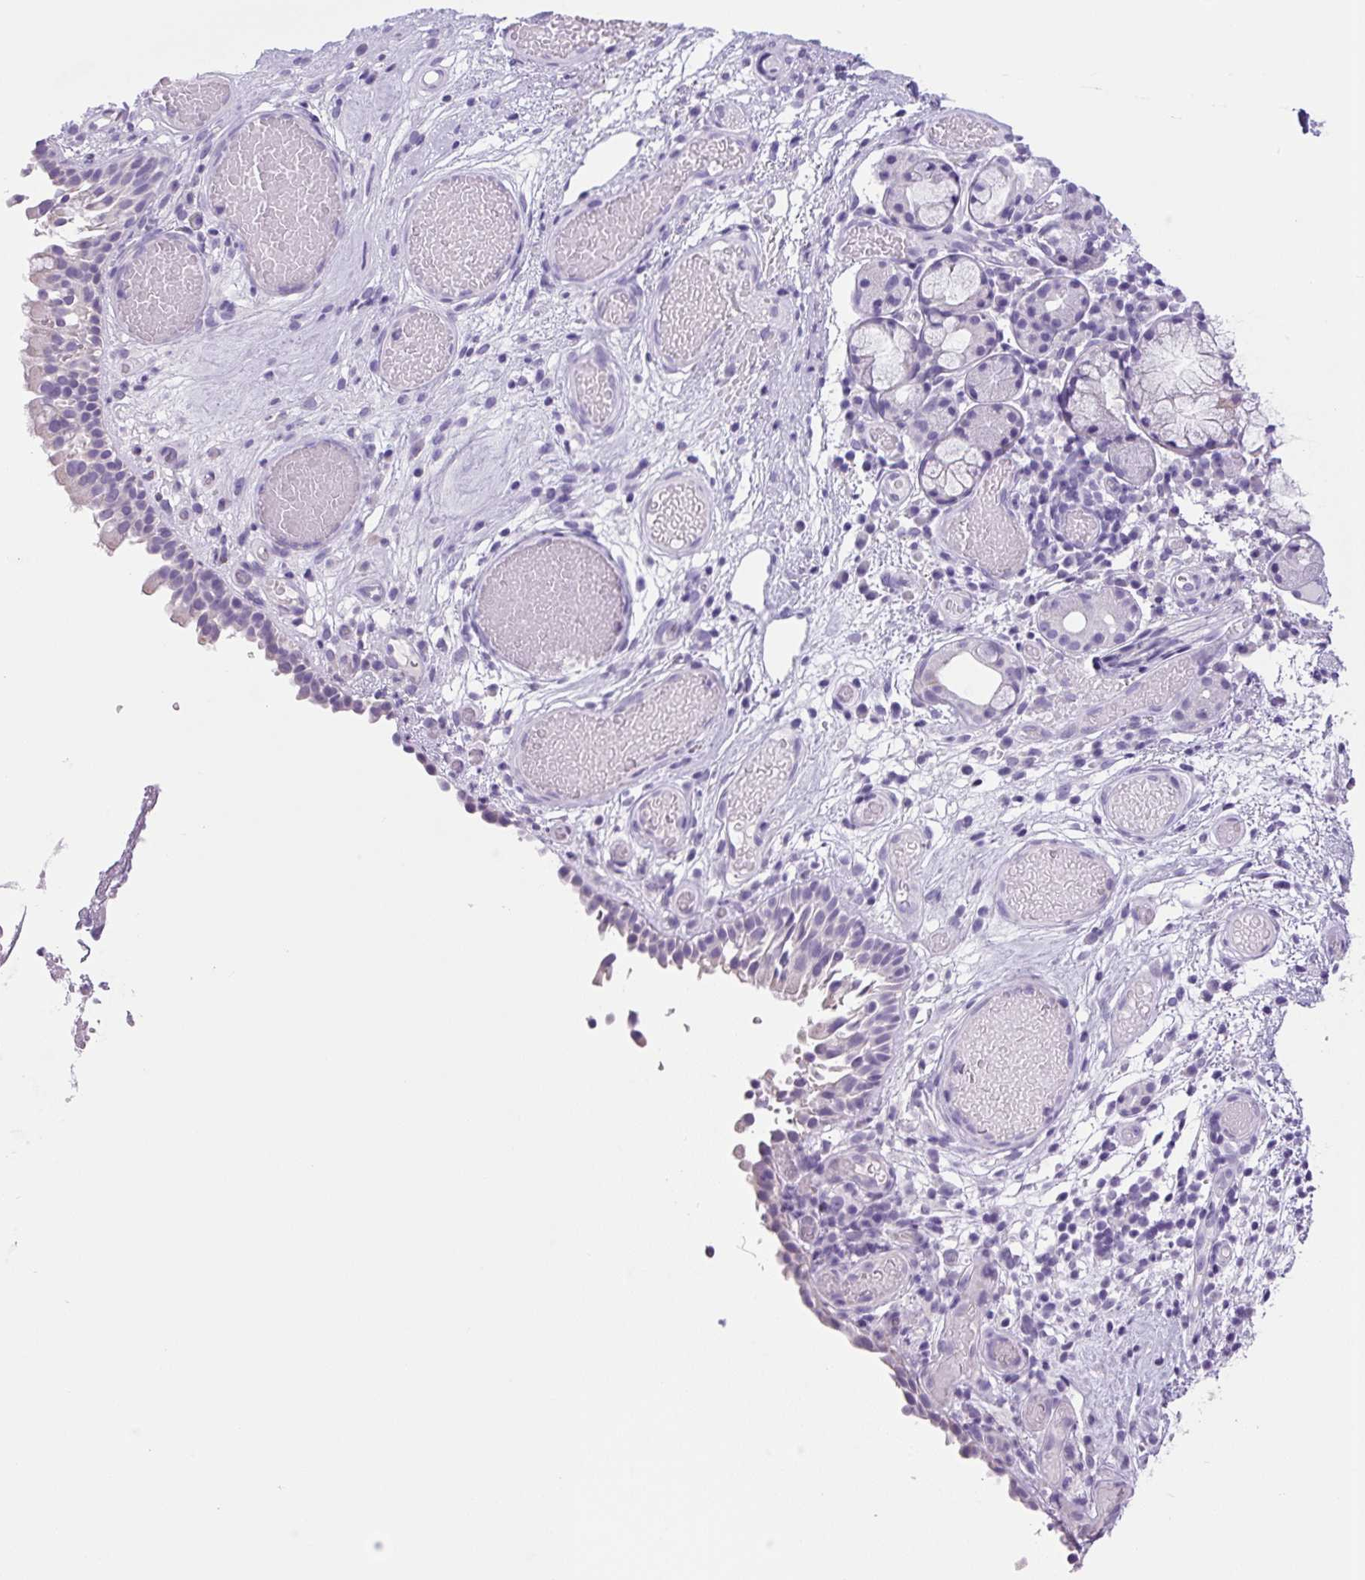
{"staining": {"intensity": "negative", "quantity": "none", "location": "none"}, "tissue": "nasopharynx", "cell_type": "Respiratory epithelial cells", "image_type": "normal", "snomed": [{"axis": "morphology", "description": "Normal tissue, NOS"}, {"axis": "morphology", "description": "Inflammation, NOS"}, {"axis": "topography", "description": "Nasopharynx"}], "caption": "An image of nasopharynx stained for a protein demonstrates no brown staining in respiratory epithelial cells. The staining was performed using DAB (3,3'-diaminobenzidine) to visualize the protein expression in brown, while the nuclei were stained in blue with hematoxylin (Magnification: 20x).", "gene": "CHGA", "patient": {"sex": "male", "age": 54}}